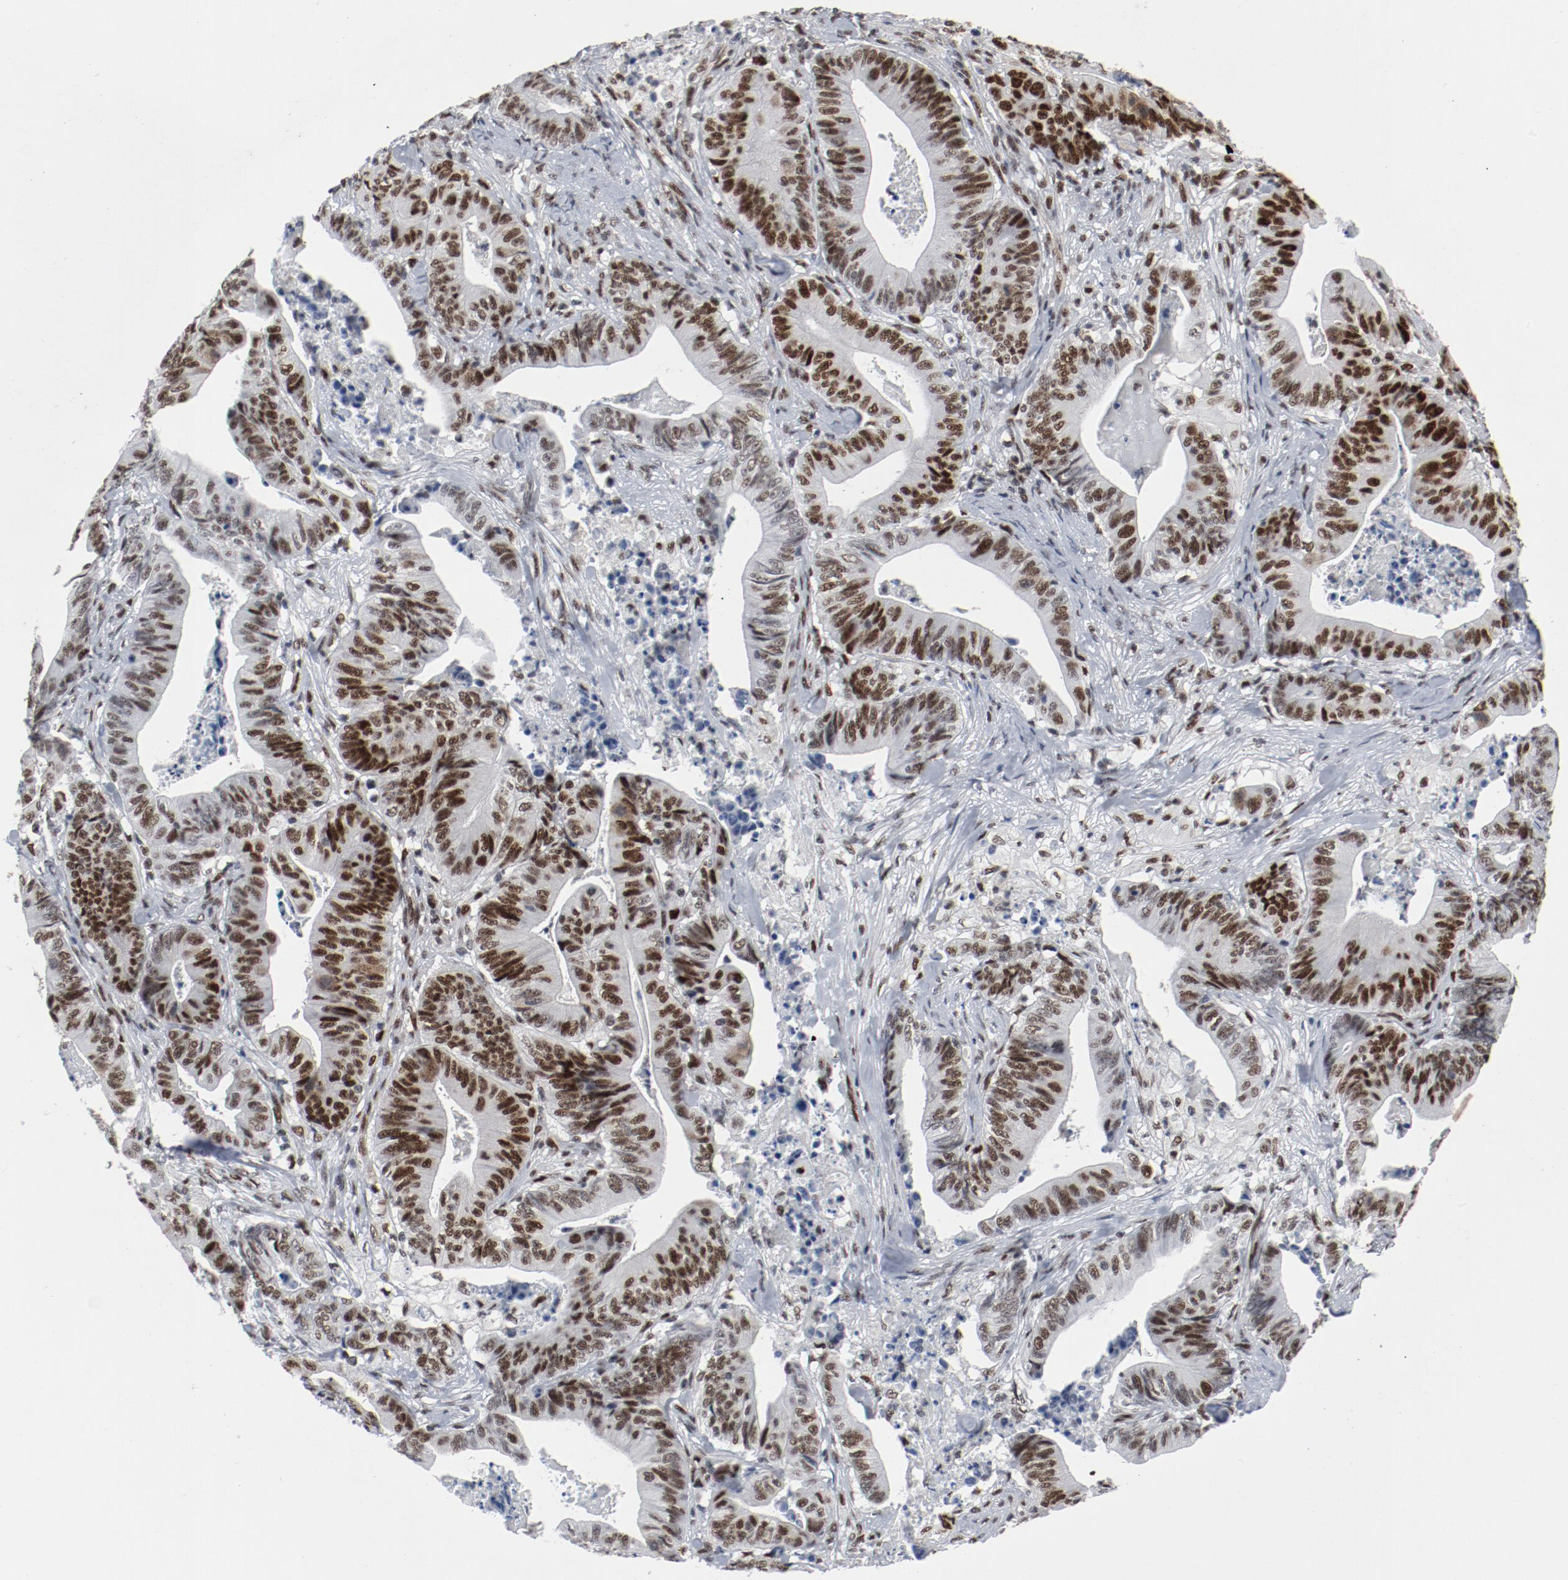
{"staining": {"intensity": "strong", "quantity": ">75%", "location": "nuclear"}, "tissue": "stomach cancer", "cell_type": "Tumor cells", "image_type": "cancer", "snomed": [{"axis": "morphology", "description": "Adenocarcinoma, NOS"}, {"axis": "topography", "description": "Stomach, lower"}], "caption": "Human stomach cancer stained with a brown dye shows strong nuclear positive positivity in approximately >75% of tumor cells.", "gene": "JMJD6", "patient": {"sex": "female", "age": 86}}